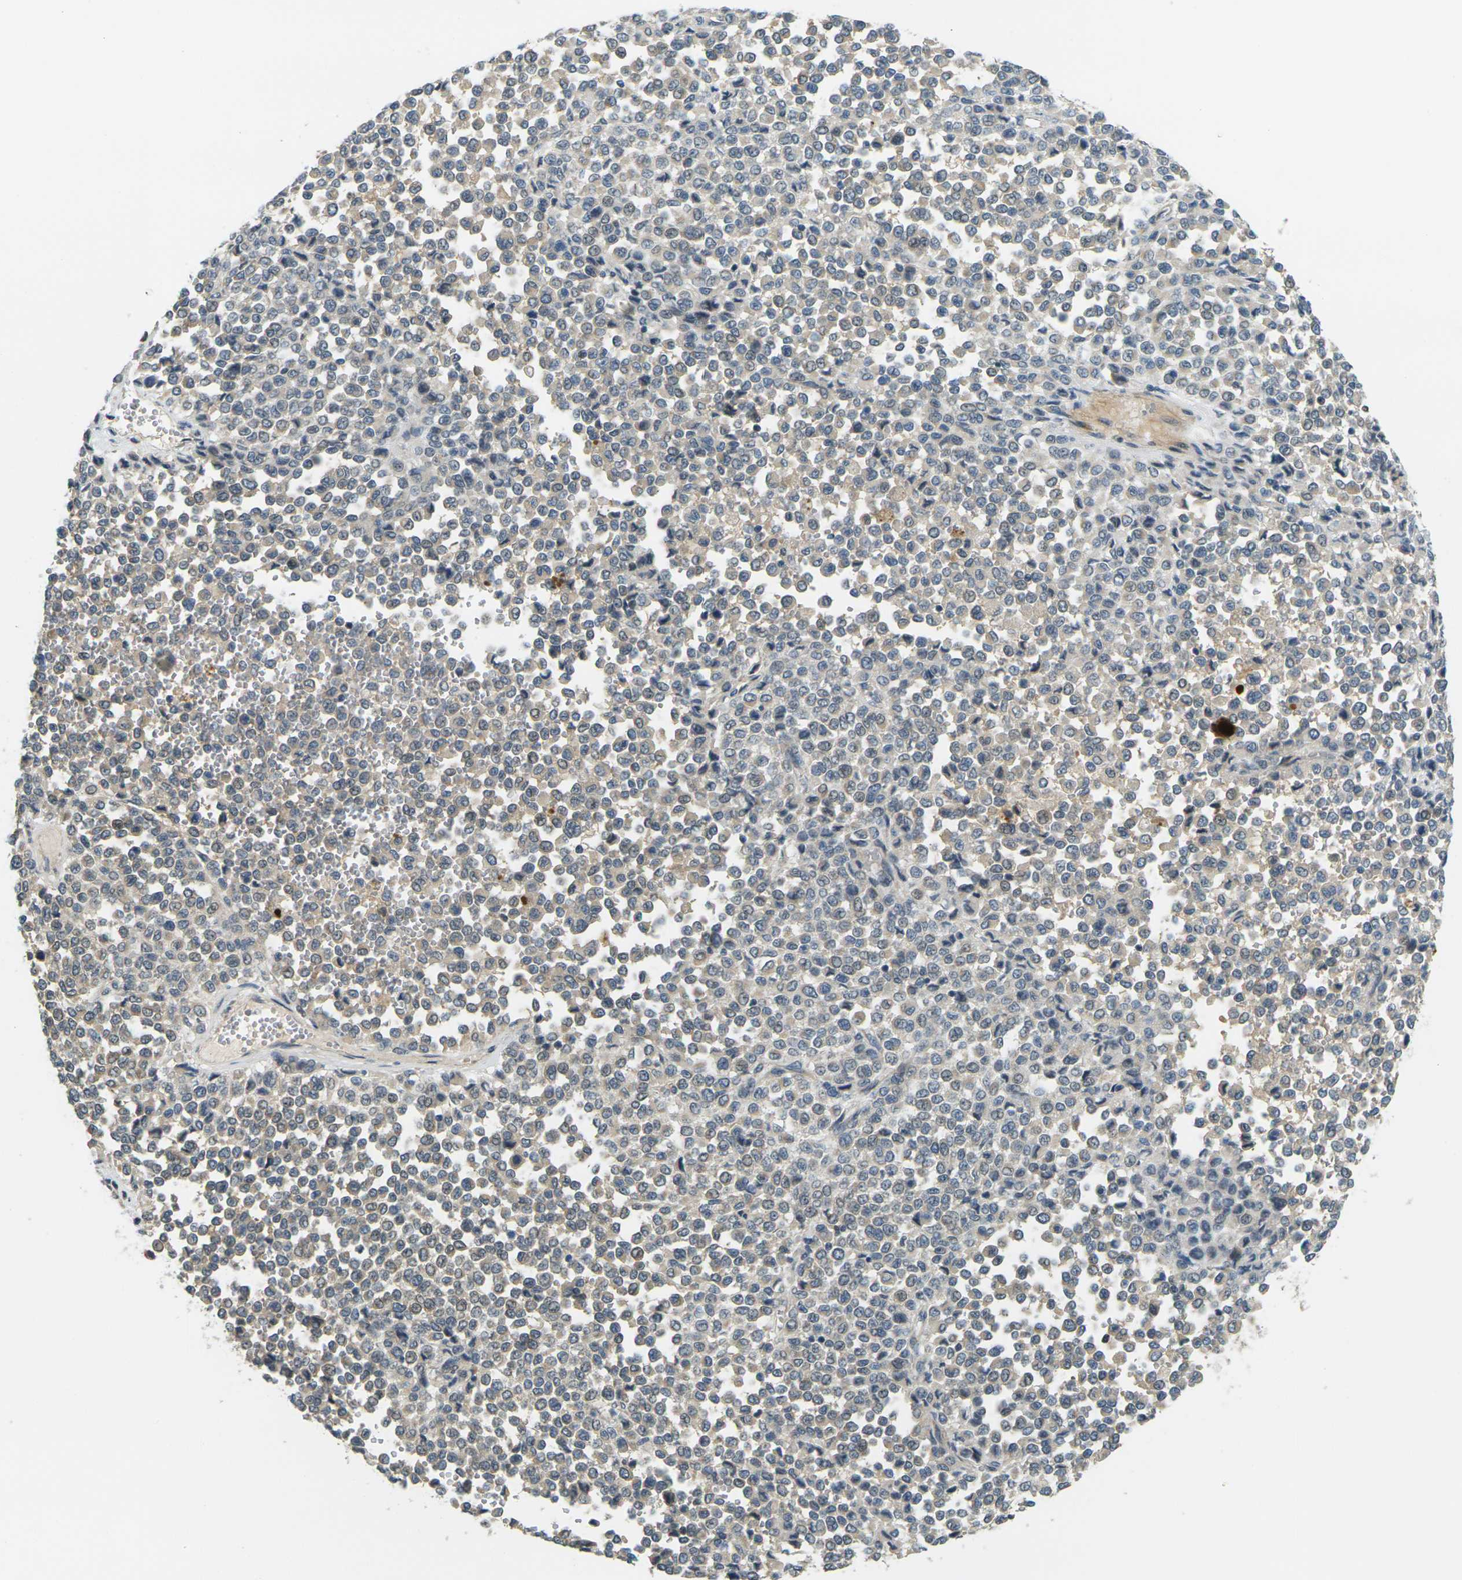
{"staining": {"intensity": "weak", "quantity": "25%-75%", "location": "cytoplasmic/membranous"}, "tissue": "melanoma", "cell_type": "Tumor cells", "image_type": "cancer", "snomed": [{"axis": "morphology", "description": "Malignant melanoma, Metastatic site"}, {"axis": "topography", "description": "Pancreas"}], "caption": "Protein staining shows weak cytoplasmic/membranous positivity in approximately 25%-75% of tumor cells in melanoma.", "gene": "KLHL8", "patient": {"sex": "female", "age": 30}}